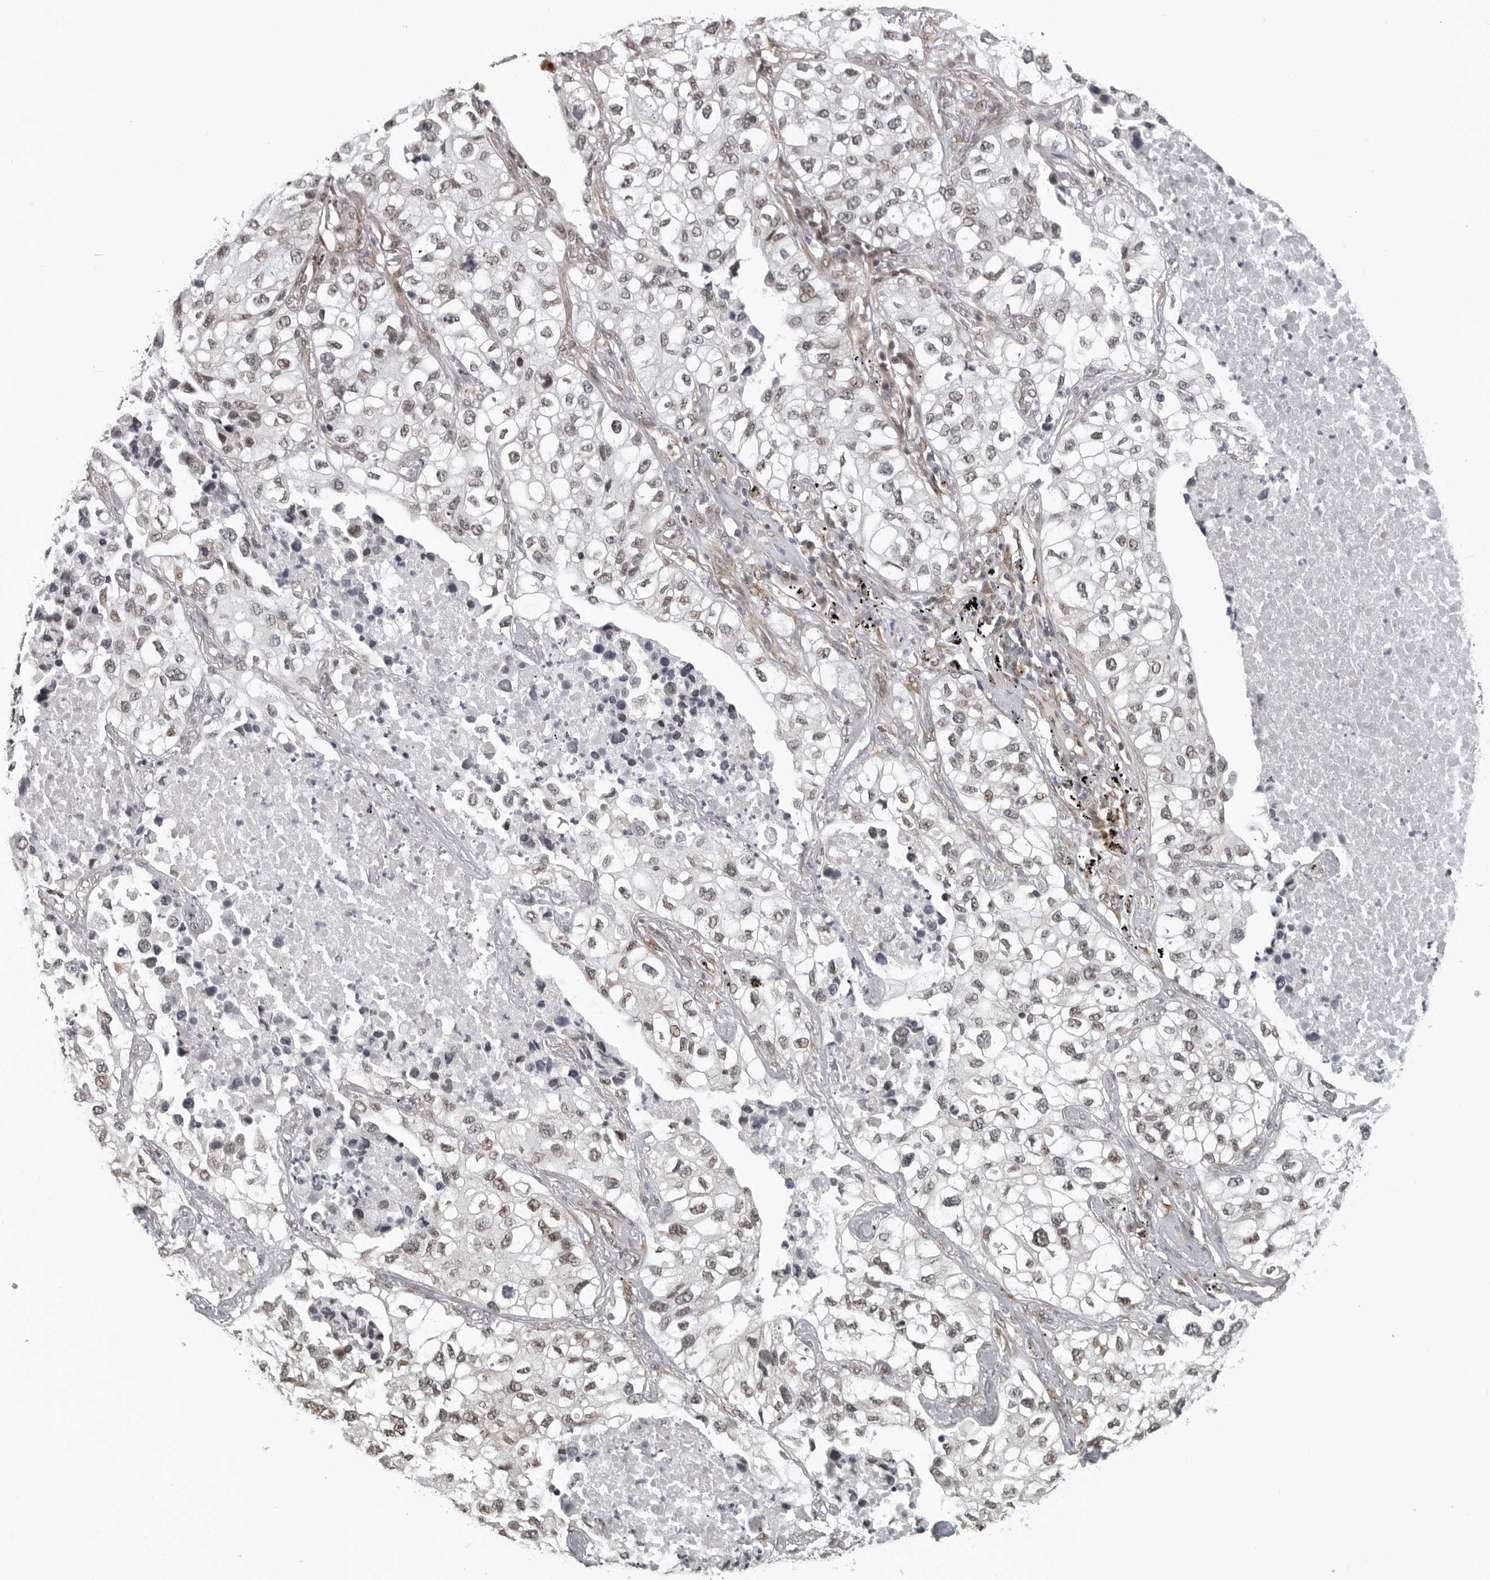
{"staining": {"intensity": "weak", "quantity": "<25%", "location": "nuclear"}, "tissue": "lung cancer", "cell_type": "Tumor cells", "image_type": "cancer", "snomed": [{"axis": "morphology", "description": "Adenocarcinoma, NOS"}, {"axis": "topography", "description": "Lung"}], "caption": "This photomicrograph is of lung cancer (adenocarcinoma) stained with immunohistochemistry to label a protein in brown with the nuclei are counter-stained blue. There is no expression in tumor cells.", "gene": "MAF", "patient": {"sex": "male", "age": 63}}